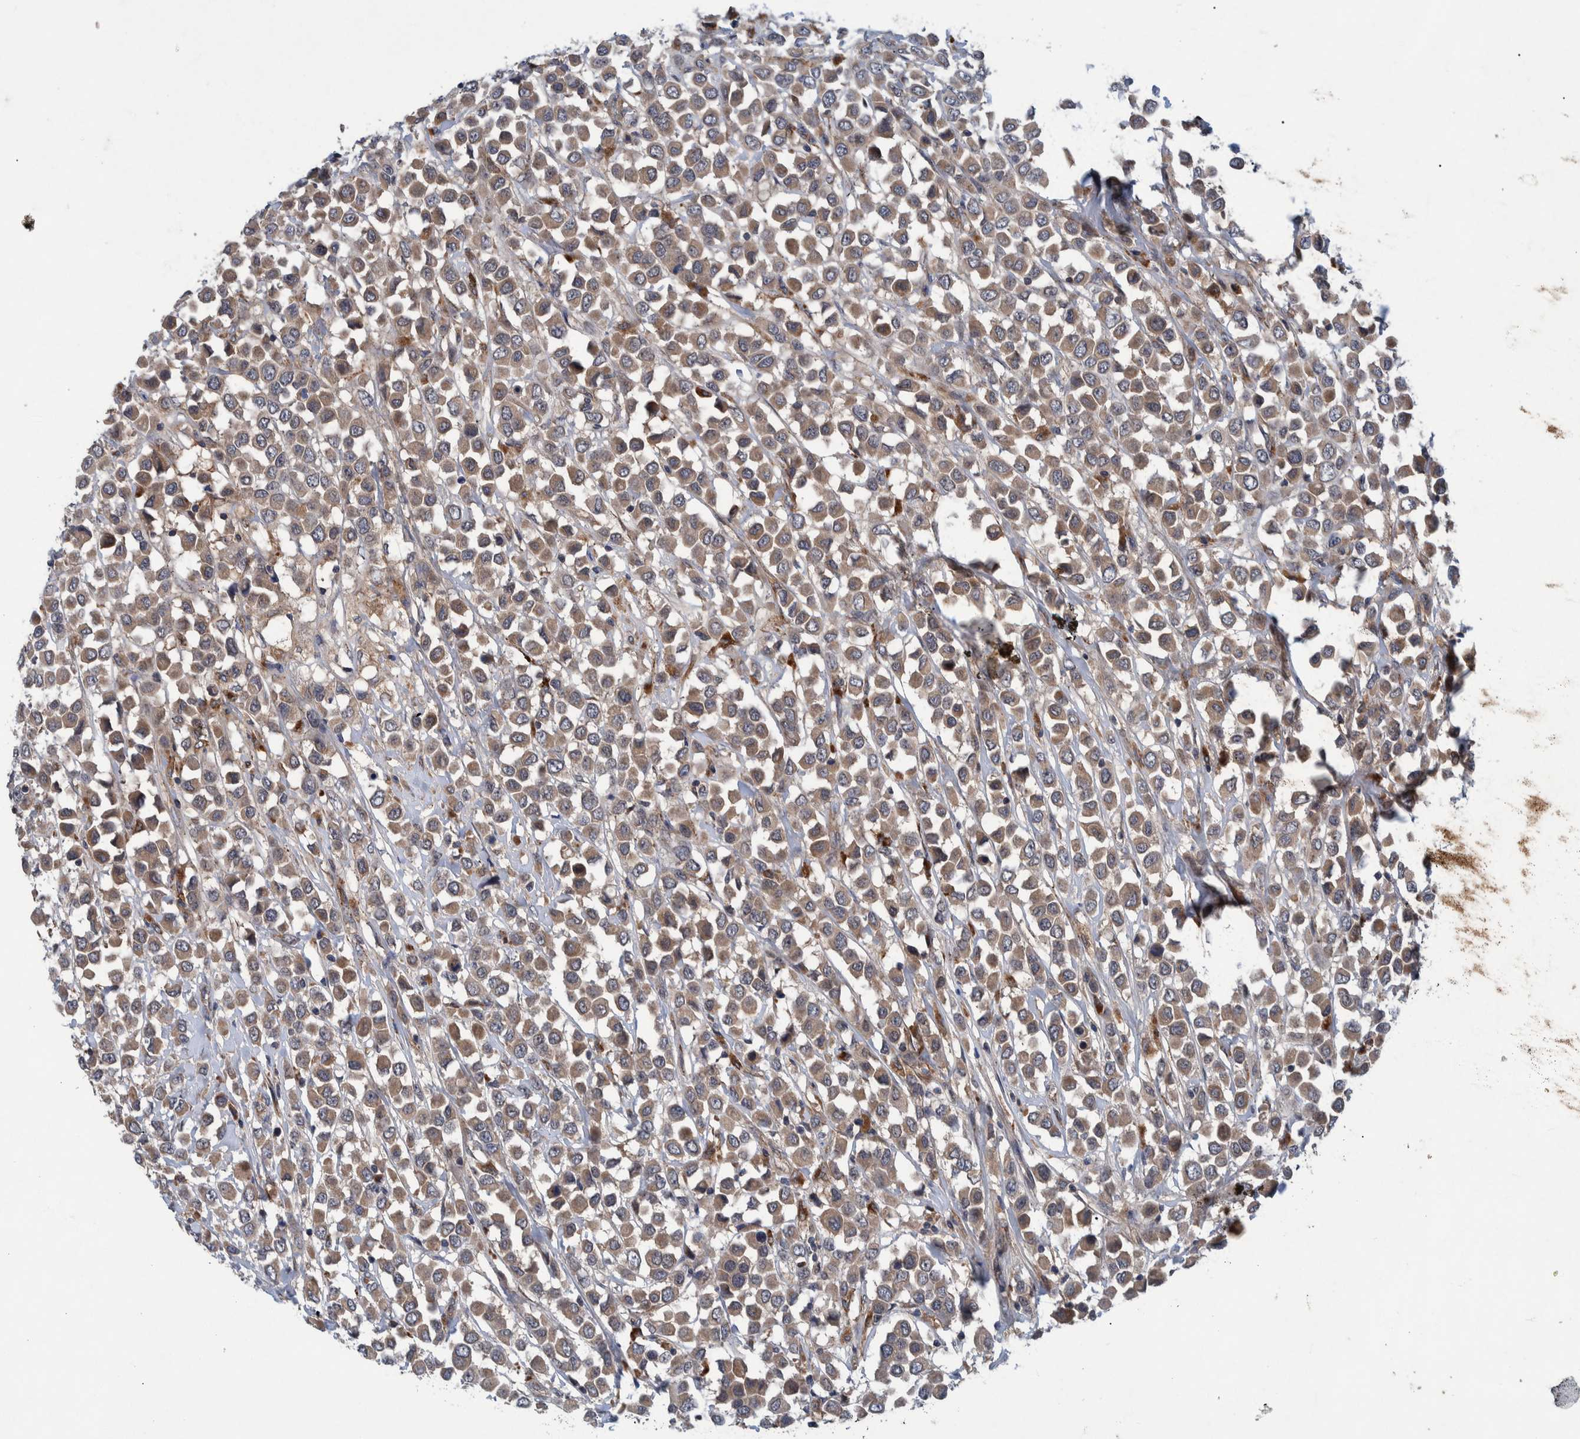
{"staining": {"intensity": "moderate", "quantity": ">75%", "location": "cytoplasmic/membranous"}, "tissue": "breast cancer", "cell_type": "Tumor cells", "image_type": "cancer", "snomed": [{"axis": "morphology", "description": "Duct carcinoma"}, {"axis": "topography", "description": "Breast"}], "caption": "Human breast cancer (infiltrating ductal carcinoma) stained with a protein marker displays moderate staining in tumor cells.", "gene": "ITIH3", "patient": {"sex": "female", "age": 61}}